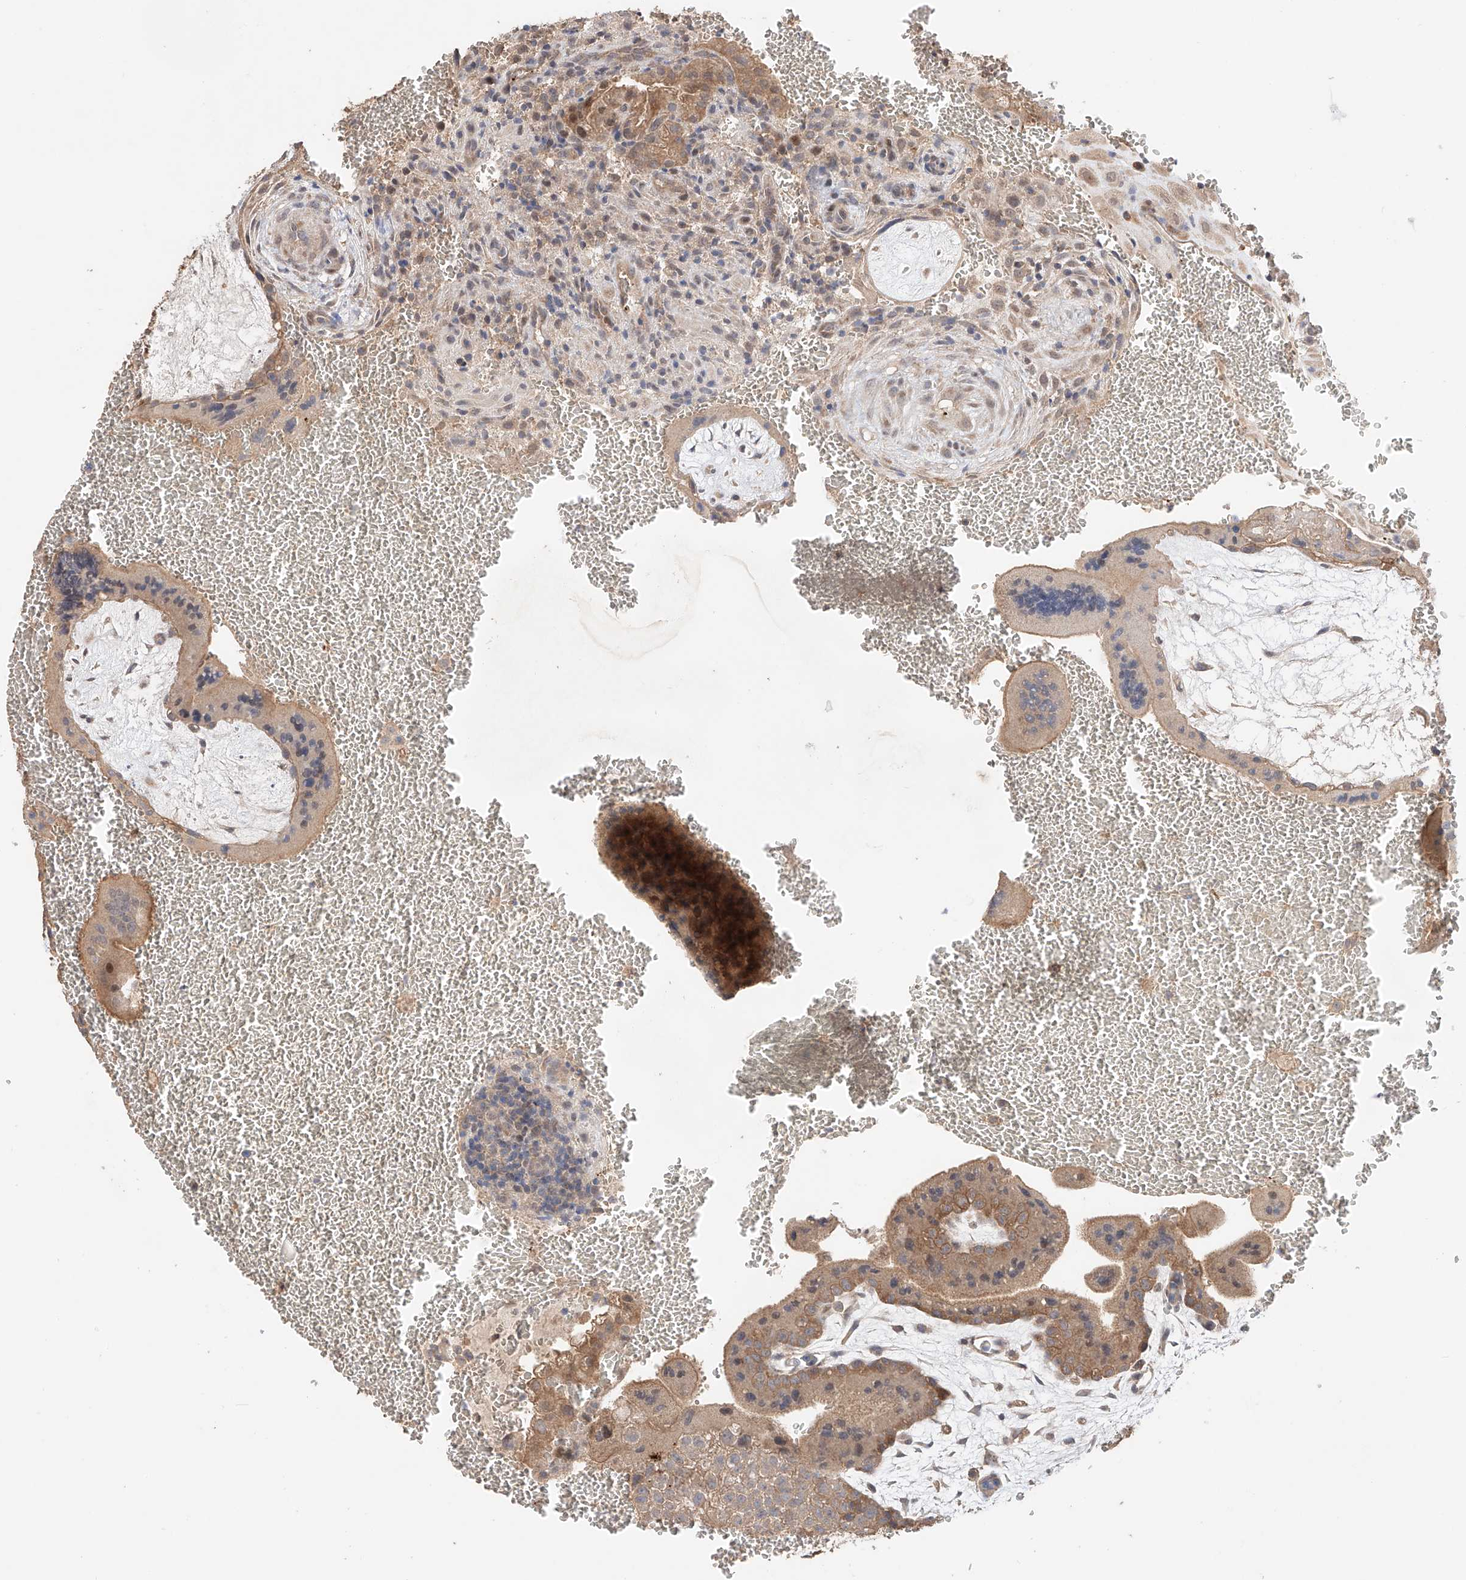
{"staining": {"intensity": "moderate", "quantity": ">75%", "location": "cytoplasmic/membranous"}, "tissue": "placenta", "cell_type": "Trophoblastic cells", "image_type": "normal", "snomed": [{"axis": "morphology", "description": "Normal tissue, NOS"}, {"axis": "topography", "description": "Placenta"}], "caption": "Protein expression analysis of normal human placenta reveals moderate cytoplasmic/membranous positivity in approximately >75% of trophoblastic cells. The staining was performed using DAB (3,3'-diaminobenzidine), with brown indicating positive protein expression. Nuclei are stained blue with hematoxylin.", "gene": "ZFHX2", "patient": {"sex": "female", "age": 35}}